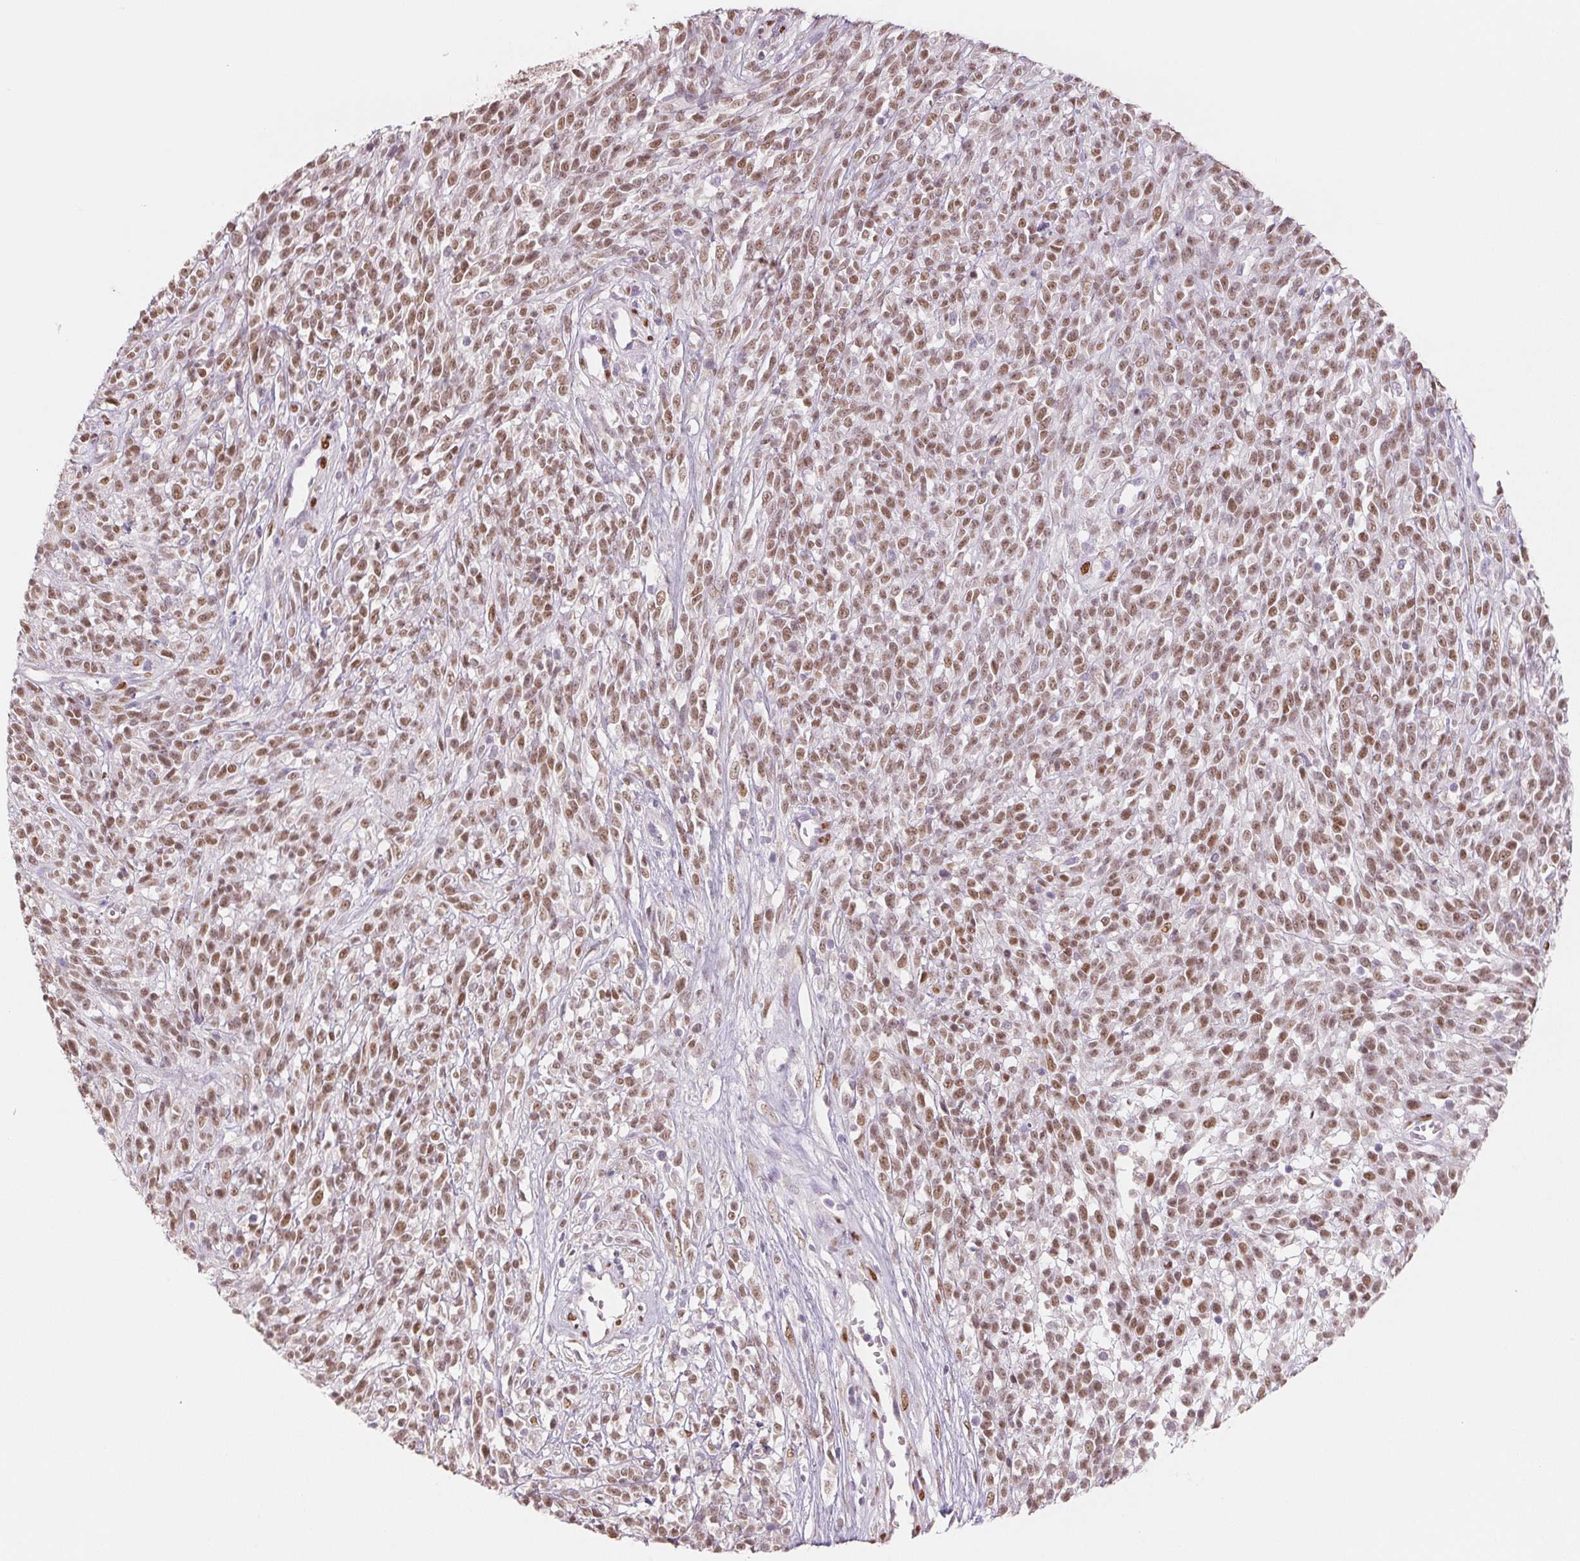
{"staining": {"intensity": "moderate", "quantity": ">75%", "location": "nuclear"}, "tissue": "melanoma", "cell_type": "Tumor cells", "image_type": "cancer", "snomed": [{"axis": "morphology", "description": "Malignant melanoma, NOS"}, {"axis": "topography", "description": "Skin"}, {"axis": "topography", "description": "Skin of trunk"}], "caption": "Protein analysis of melanoma tissue exhibits moderate nuclear positivity in about >75% of tumor cells. (brown staining indicates protein expression, while blue staining denotes nuclei).", "gene": "SMARCD3", "patient": {"sex": "male", "age": 74}}